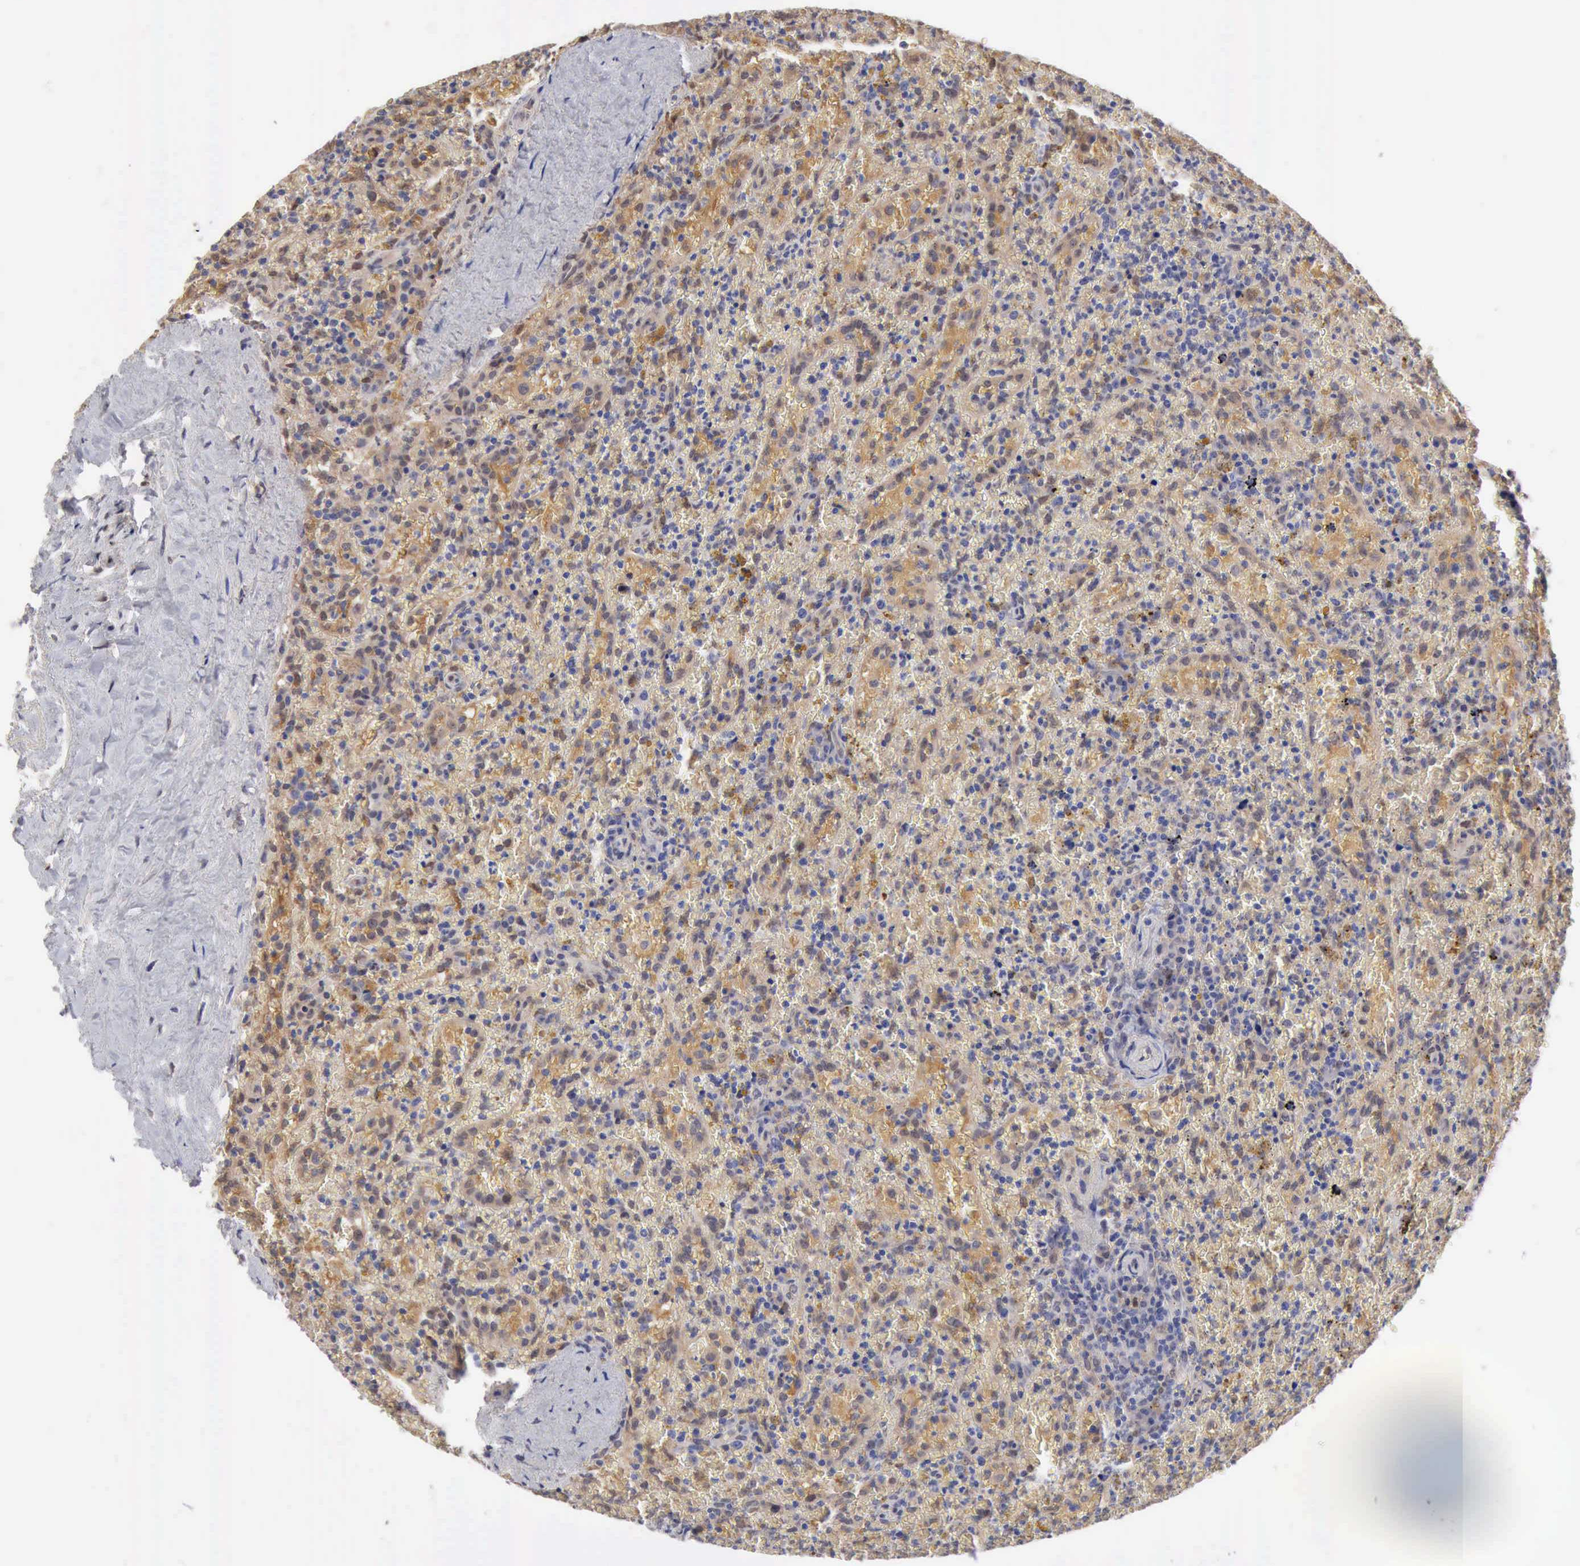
{"staining": {"intensity": "negative", "quantity": "none", "location": "none"}, "tissue": "lymphoma", "cell_type": "Tumor cells", "image_type": "cancer", "snomed": [{"axis": "morphology", "description": "Malignant lymphoma, non-Hodgkin's type, High grade"}, {"axis": "topography", "description": "Spleen"}, {"axis": "topography", "description": "Lymph node"}], "caption": "DAB (3,3'-diaminobenzidine) immunohistochemical staining of malignant lymphoma, non-Hodgkin's type (high-grade) displays no significant positivity in tumor cells.", "gene": "PTGR2", "patient": {"sex": "female", "age": 70}}